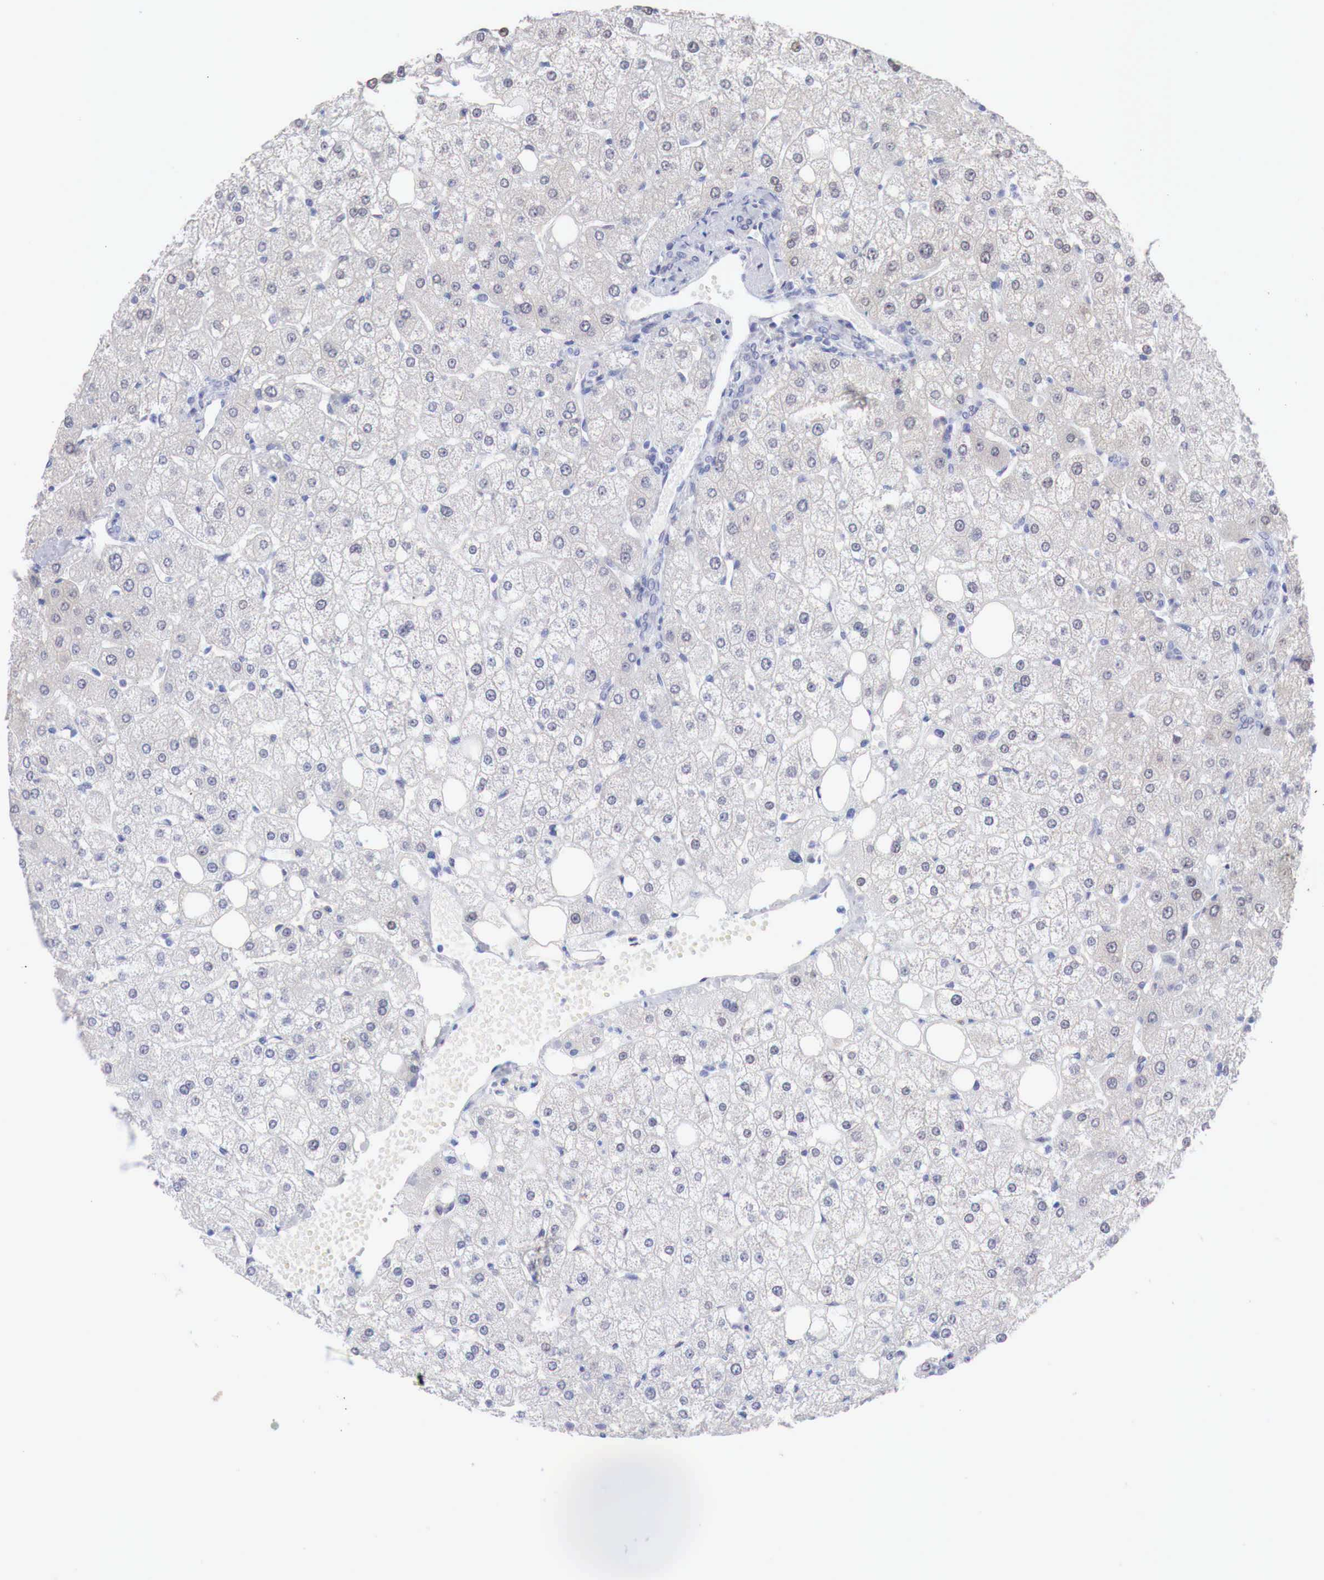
{"staining": {"intensity": "negative", "quantity": "none", "location": "none"}, "tissue": "liver", "cell_type": "Cholangiocytes", "image_type": "normal", "snomed": [{"axis": "morphology", "description": "Normal tissue, NOS"}, {"axis": "topography", "description": "Liver"}], "caption": "A photomicrograph of liver stained for a protein exhibits no brown staining in cholangiocytes. The staining was performed using DAB to visualize the protein expression in brown, while the nuclei were stained in blue with hematoxylin (Magnification: 20x).", "gene": "FOXP2", "patient": {"sex": "male", "age": 35}}